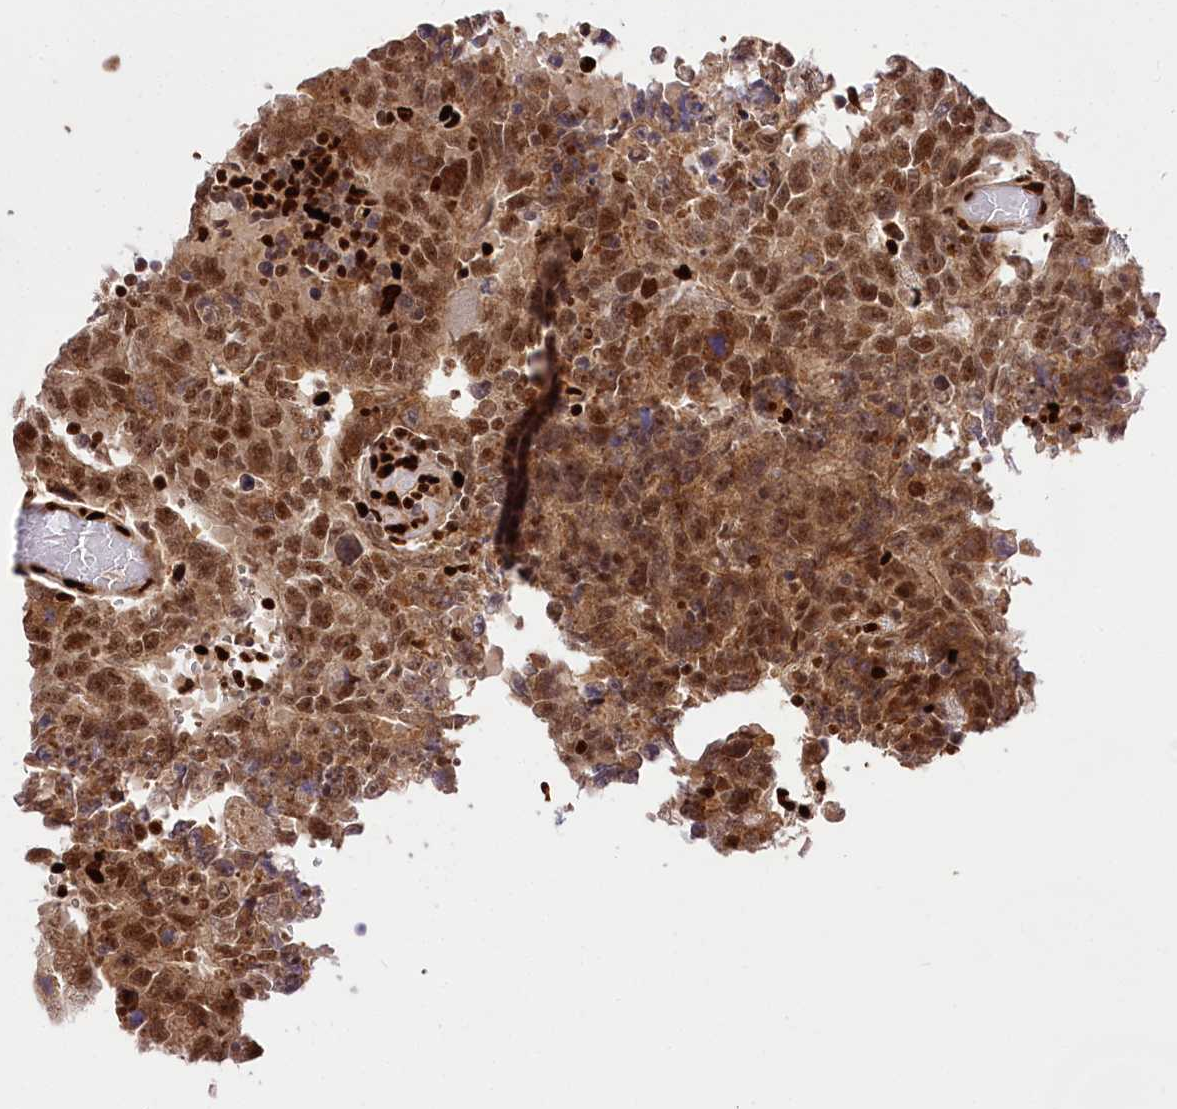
{"staining": {"intensity": "moderate", "quantity": ">75%", "location": "nuclear"}, "tissue": "testis cancer", "cell_type": "Tumor cells", "image_type": "cancer", "snomed": [{"axis": "morphology", "description": "Carcinoma, Embryonal, NOS"}, {"axis": "topography", "description": "Testis"}], "caption": "High-magnification brightfield microscopy of embryonal carcinoma (testis) stained with DAB (brown) and counterstained with hematoxylin (blue). tumor cells exhibit moderate nuclear expression is present in about>75% of cells.", "gene": "FIGN", "patient": {"sex": "male", "age": 26}}